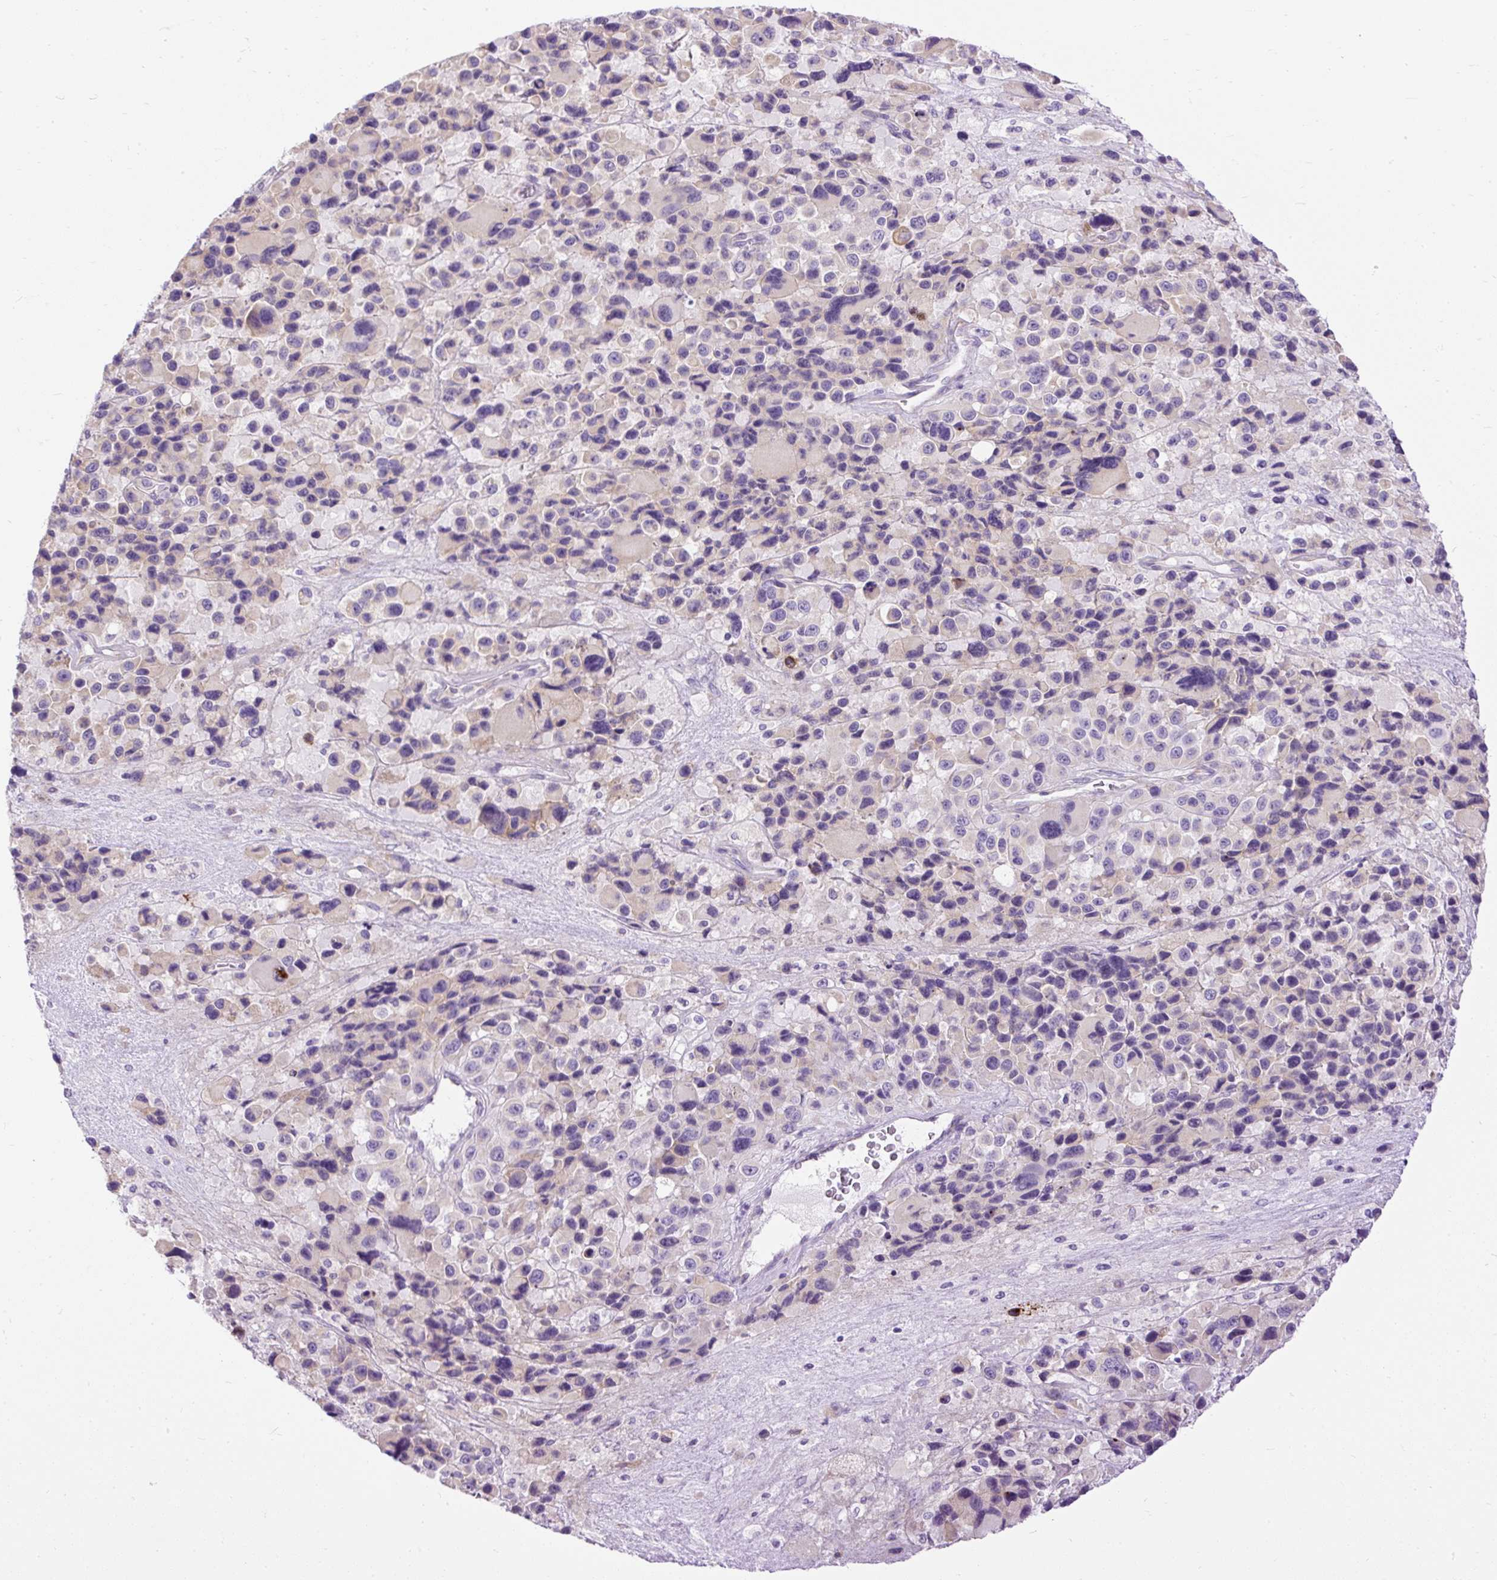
{"staining": {"intensity": "negative", "quantity": "none", "location": "none"}, "tissue": "melanoma", "cell_type": "Tumor cells", "image_type": "cancer", "snomed": [{"axis": "morphology", "description": "Malignant melanoma, Metastatic site"}, {"axis": "topography", "description": "Lymph node"}], "caption": "The image exhibits no significant staining in tumor cells of malignant melanoma (metastatic site).", "gene": "SYBU", "patient": {"sex": "female", "age": 65}}